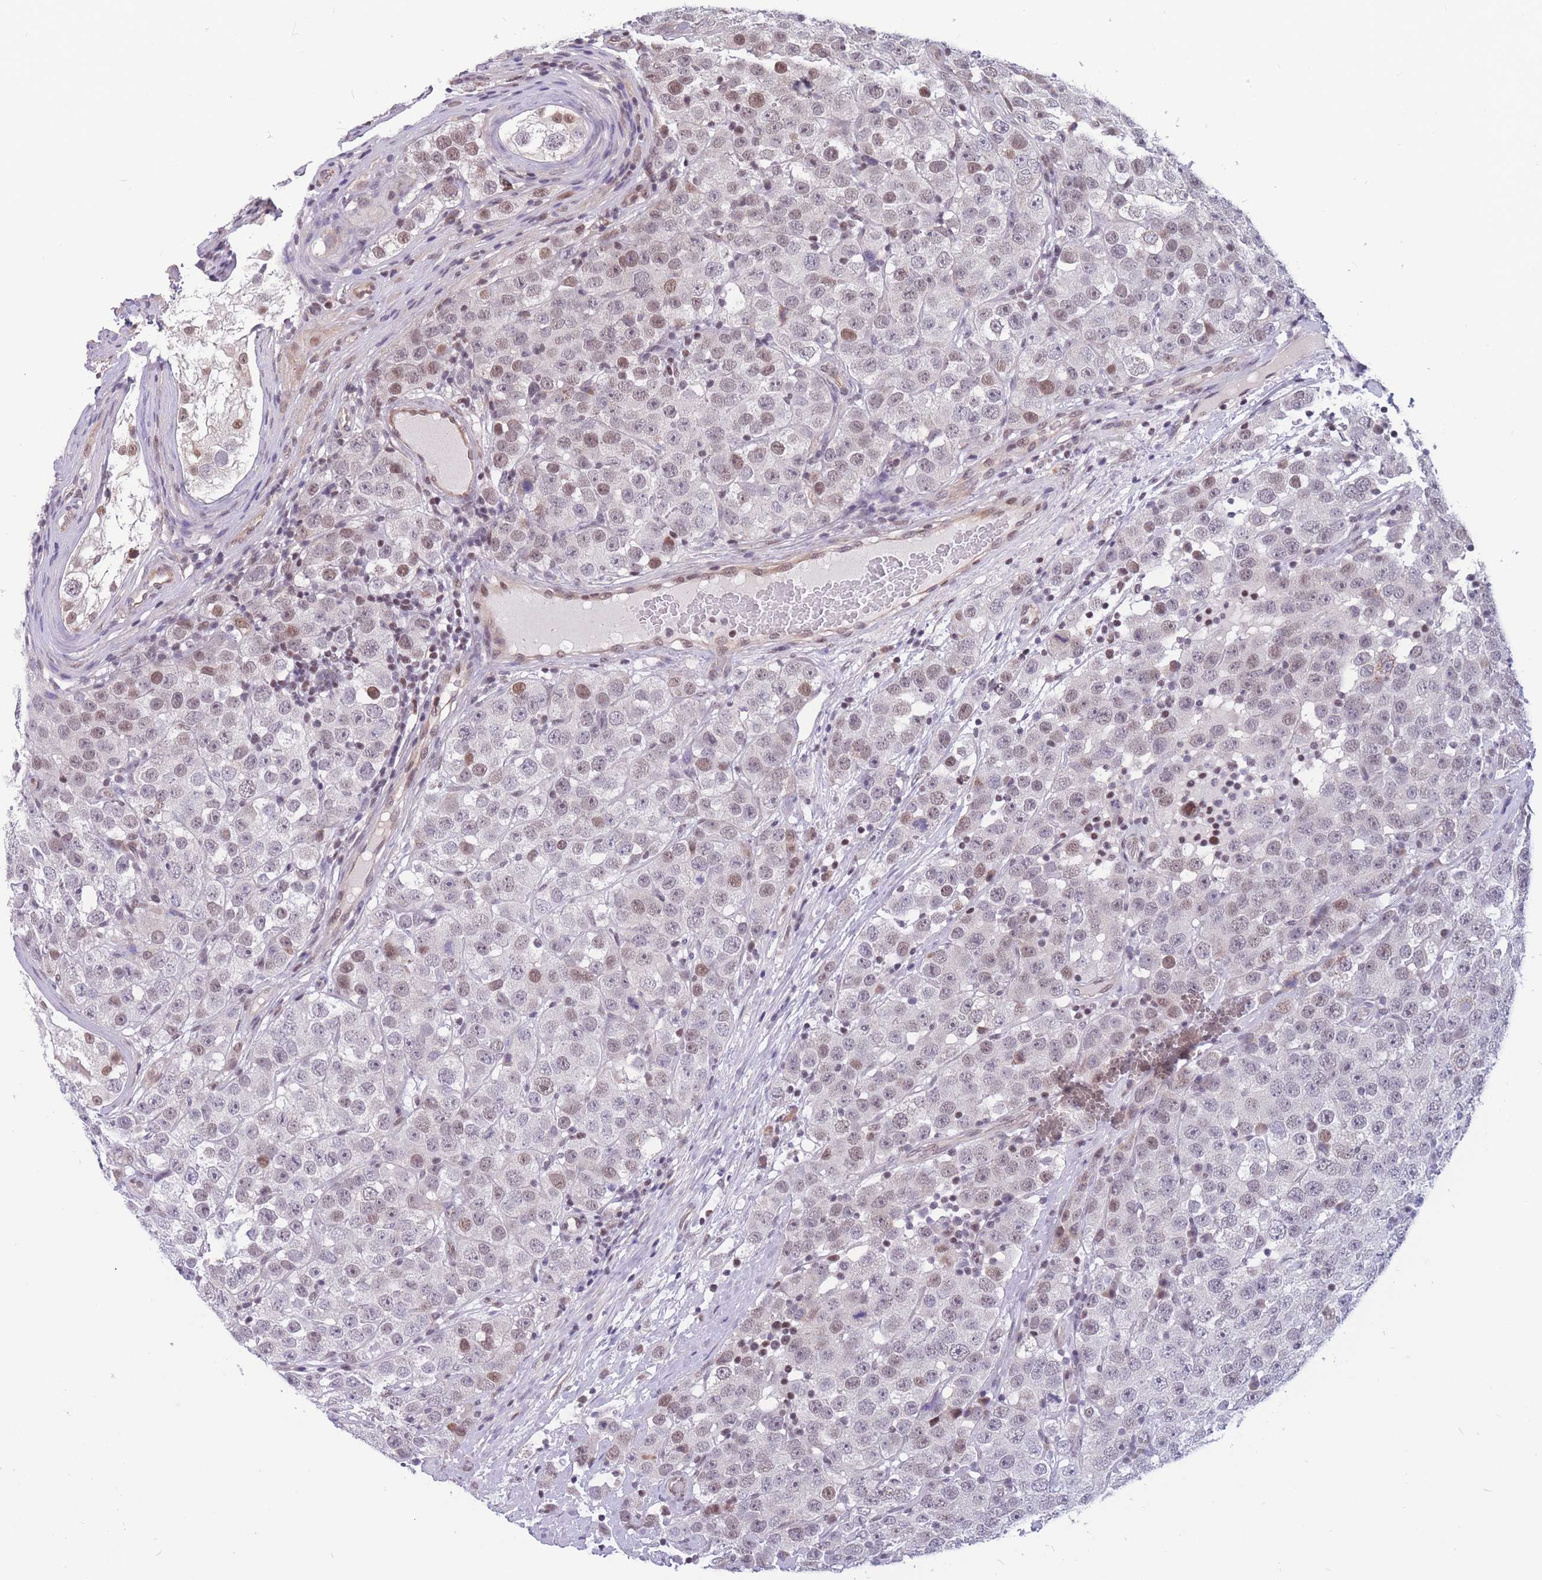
{"staining": {"intensity": "negative", "quantity": "none", "location": "none"}, "tissue": "testis cancer", "cell_type": "Tumor cells", "image_type": "cancer", "snomed": [{"axis": "morphology", "description": "Seminoma, NOS"}, {"axis": "topography", "description": "Testis"}], "caption": "DAB immunohistochemical staining of human testis cancer shows no significant expression in tumor cells.", "gene": "BCL9L", "patient": {"sex": "male", "age": 28}}